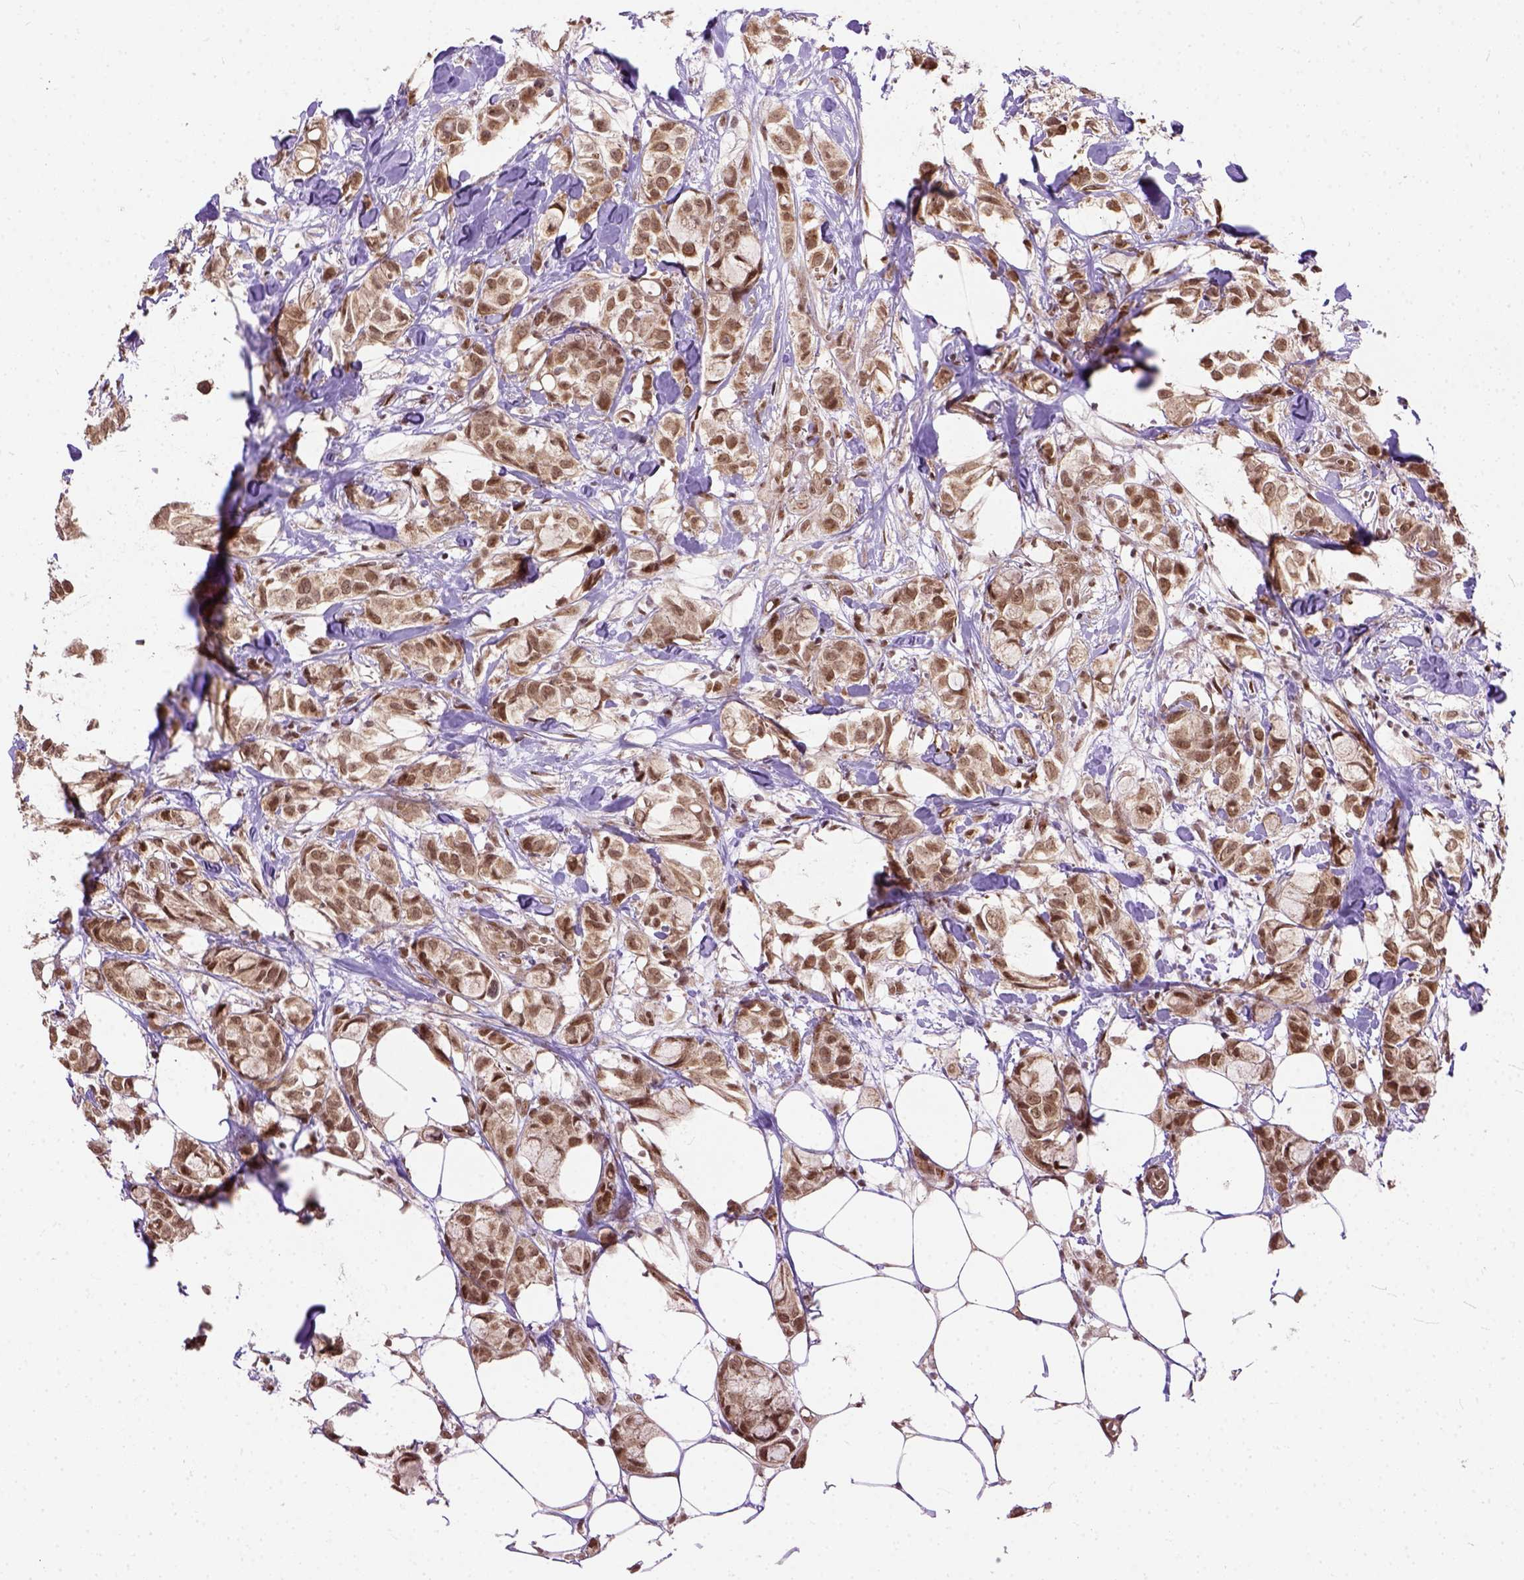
{"staining": {"intensity": "strong", "quantity": ">75%", "location": "nuclear"}, "tissue": "breast cancer", "cell_type": "Tumor cells", "image_type": "cancer", "snomed": [{"axis": "morphology", "description": "Duct carcinoma"}, {"axis": "topography", "description": "Breast"}], "caption": "Breast intraductal carcinoma tissue exhibits strong nuclear positivity in about >75% of tumor cells", "gene": "ZNF630", "patient": {"sex": "female", "age": 85}}